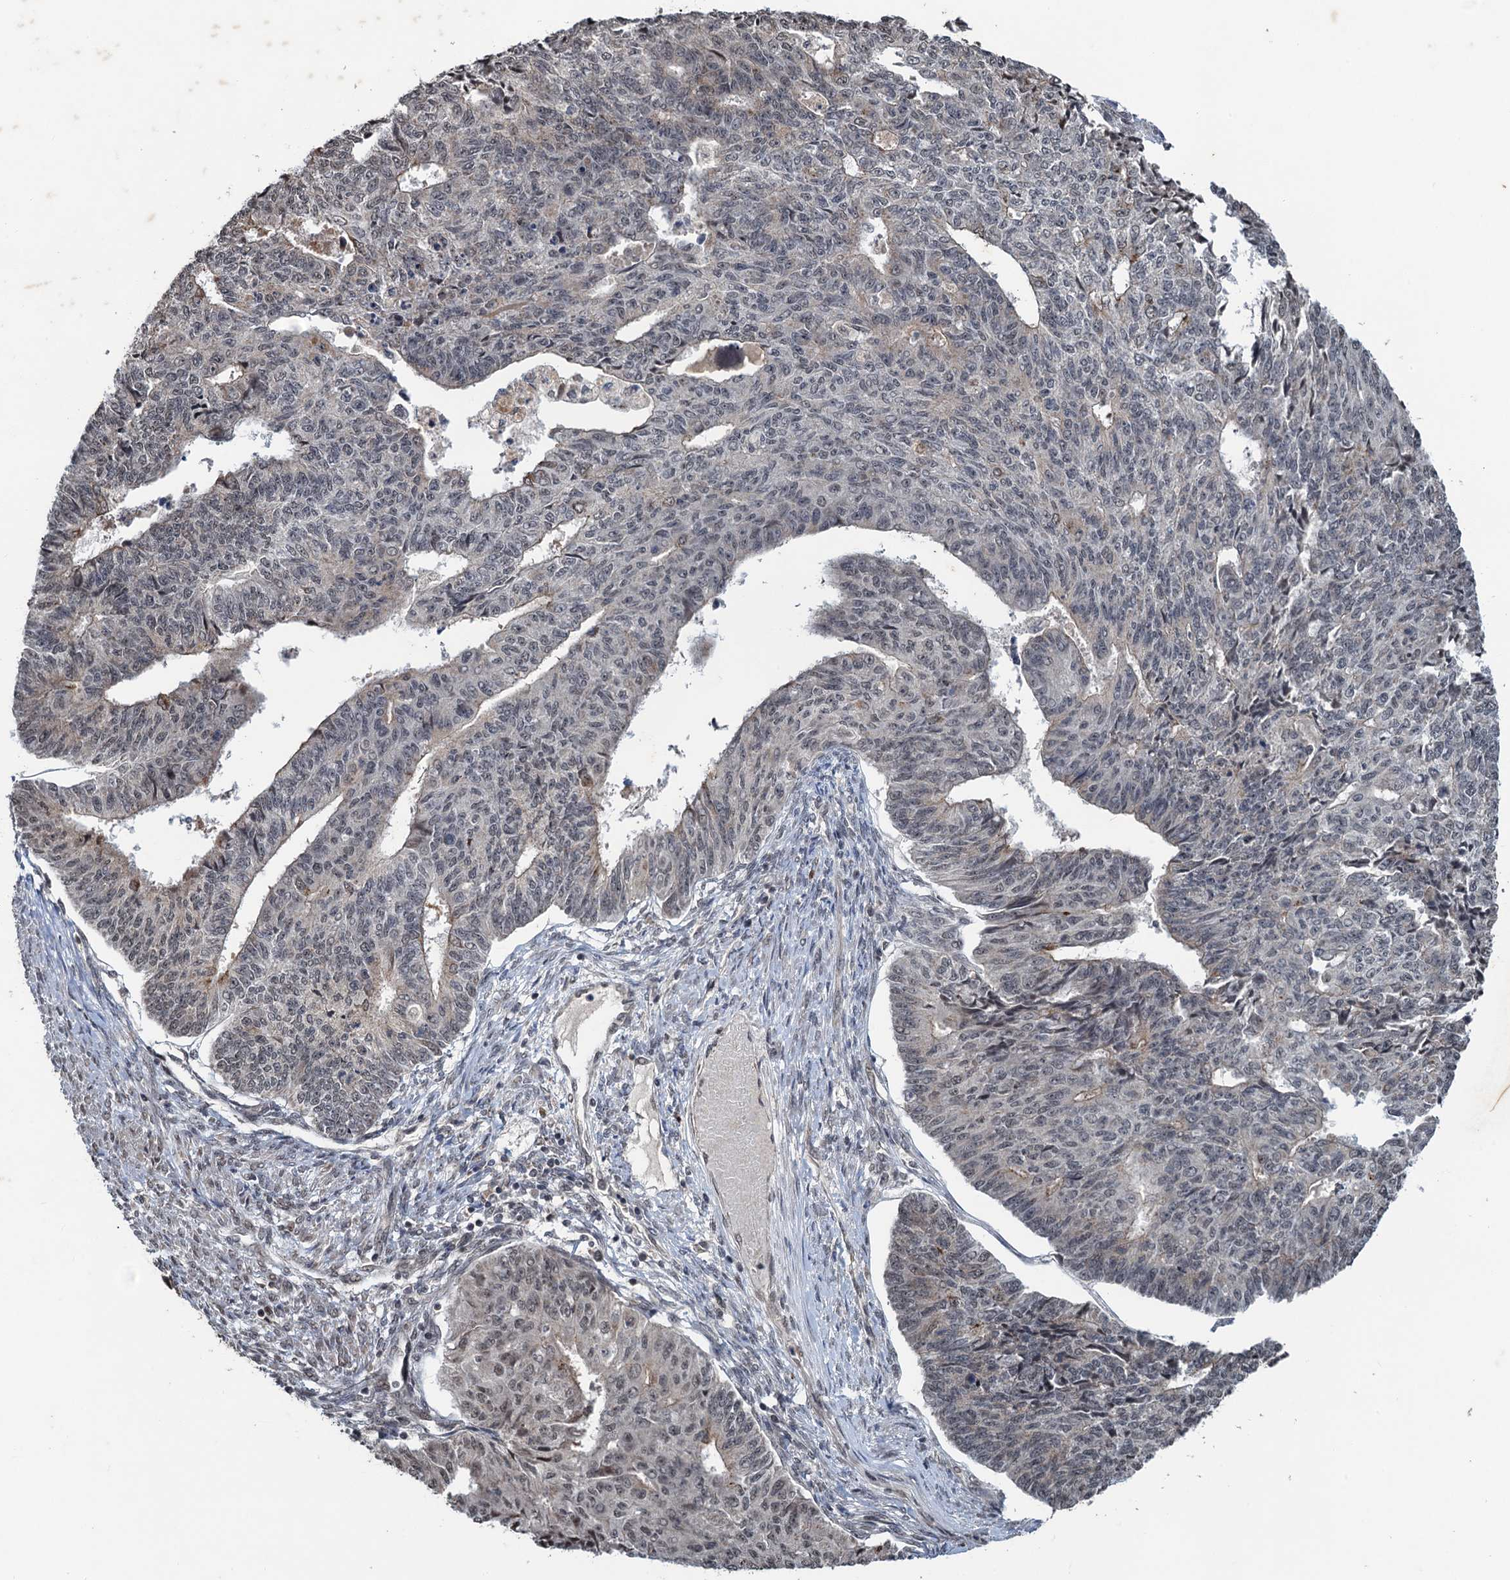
{"staining": {"intensity": "weak", "quantity": "<25%", "location": "nuclear"}, "tissue": "endometrial cancer", "cell_type": "Tumor cells", "image_type": "cancer", "snomed": [{"axis": "morphology", "description": "Adenocarcinoma, NOS"}, {"axis": "topography", "description": "Endometrium"}], "caption": "Immunohistochemistry photomicrograph of human endometrial cancer (adenocarcinoma) stained for a protein (brown), which shows no positivity in tumor cells. (Brightfield microscopy of DAB immunohistochemistry (IHC) at high magnification).", "gene": "REP15", "patient": {"sex": "female", "age": 32}}